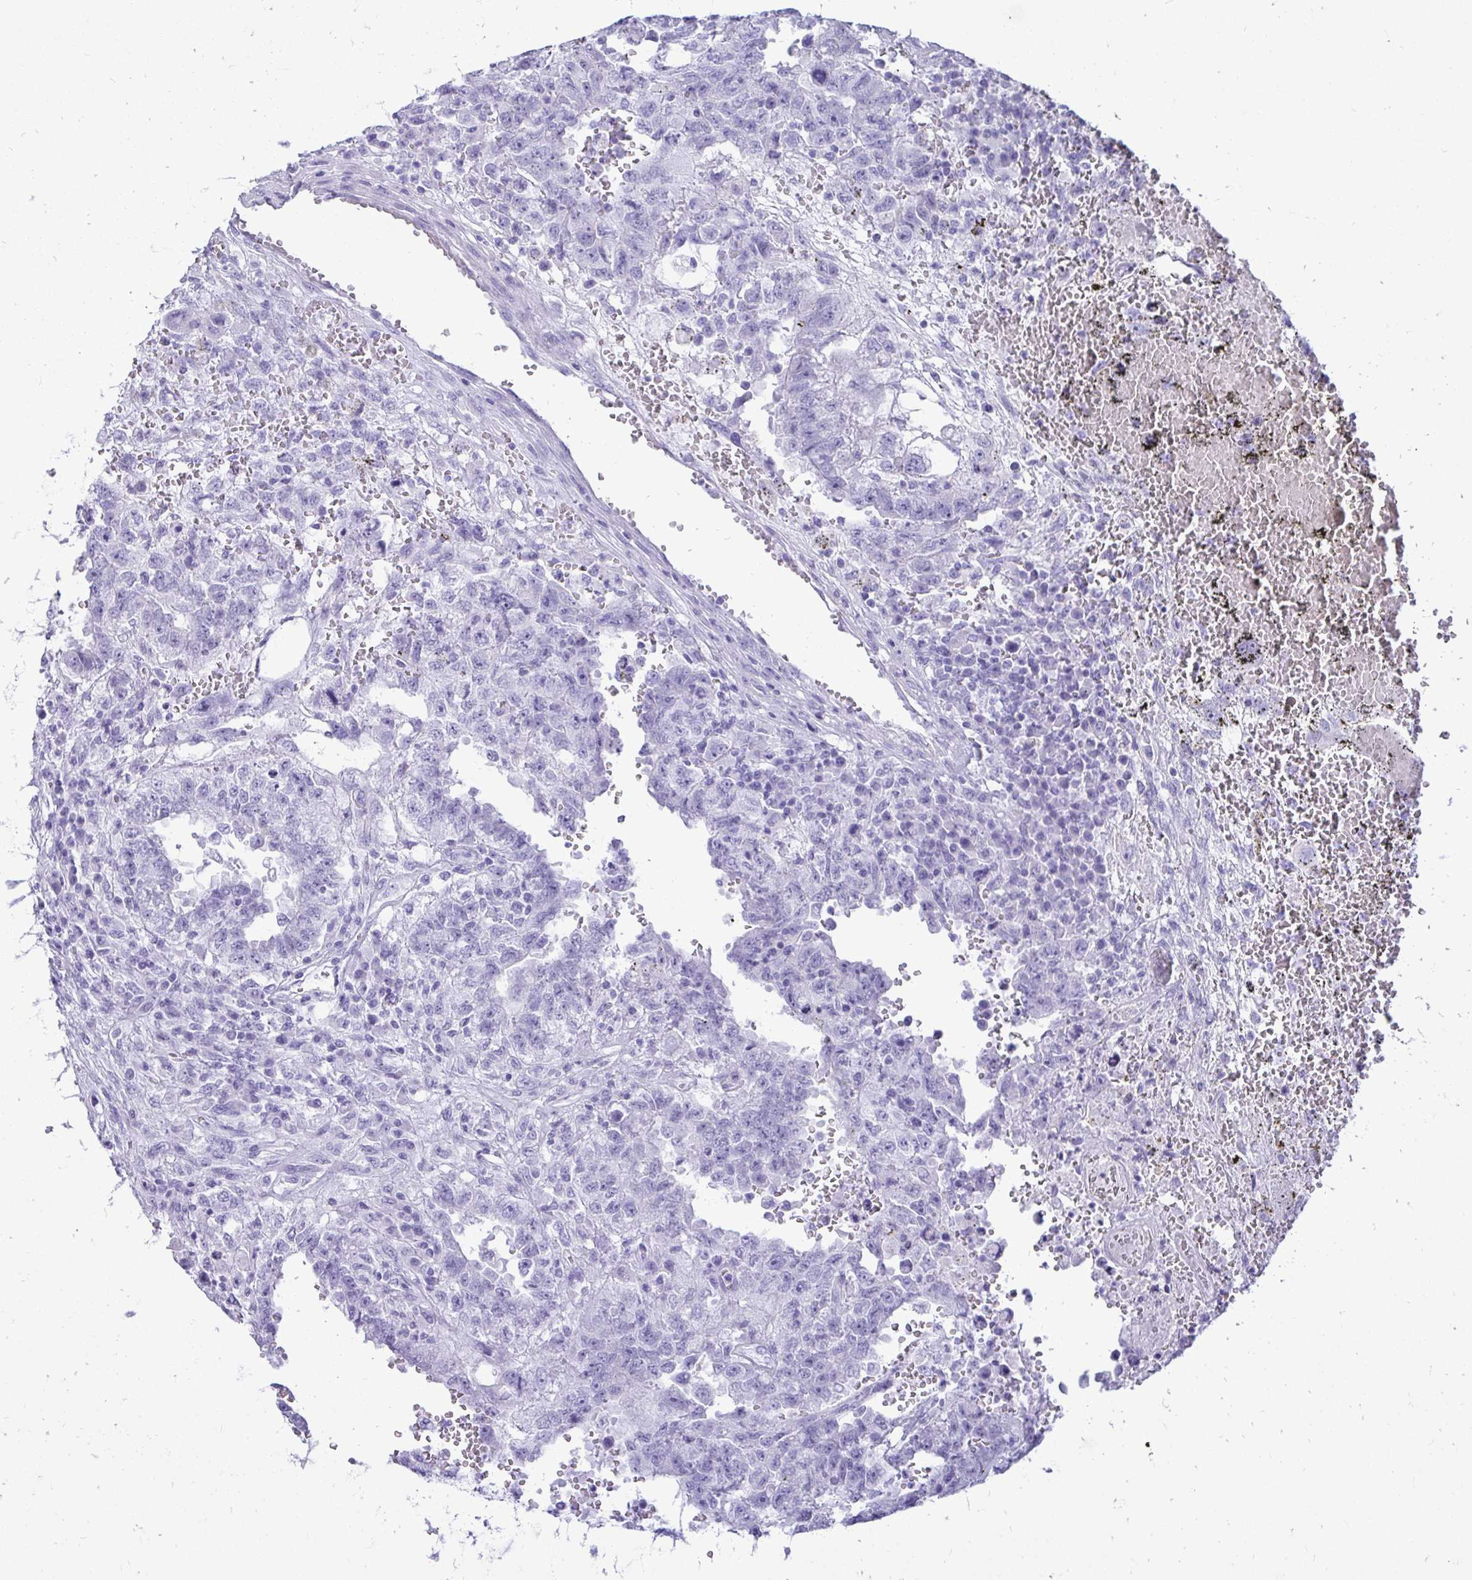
{"staining": {"intensity": "negative", "quantity": "none", "location": "none"}, "tissue": "testis cancer", "cell_type": "Tumor cells", "image_type": "cancer", "snomed": [{"axis": "morphology", "description": "Carcinoma, Embryonal, NOS"}, {"axis": "topography", "description": "Testis"}], "caption": "A high-resolution image shows immunohistochemistry staining of testis cancer, which exhibits no significant staining in tumor cells.", "gene": "OR10R2", "patient": {"sex": "male", "age": 26}}